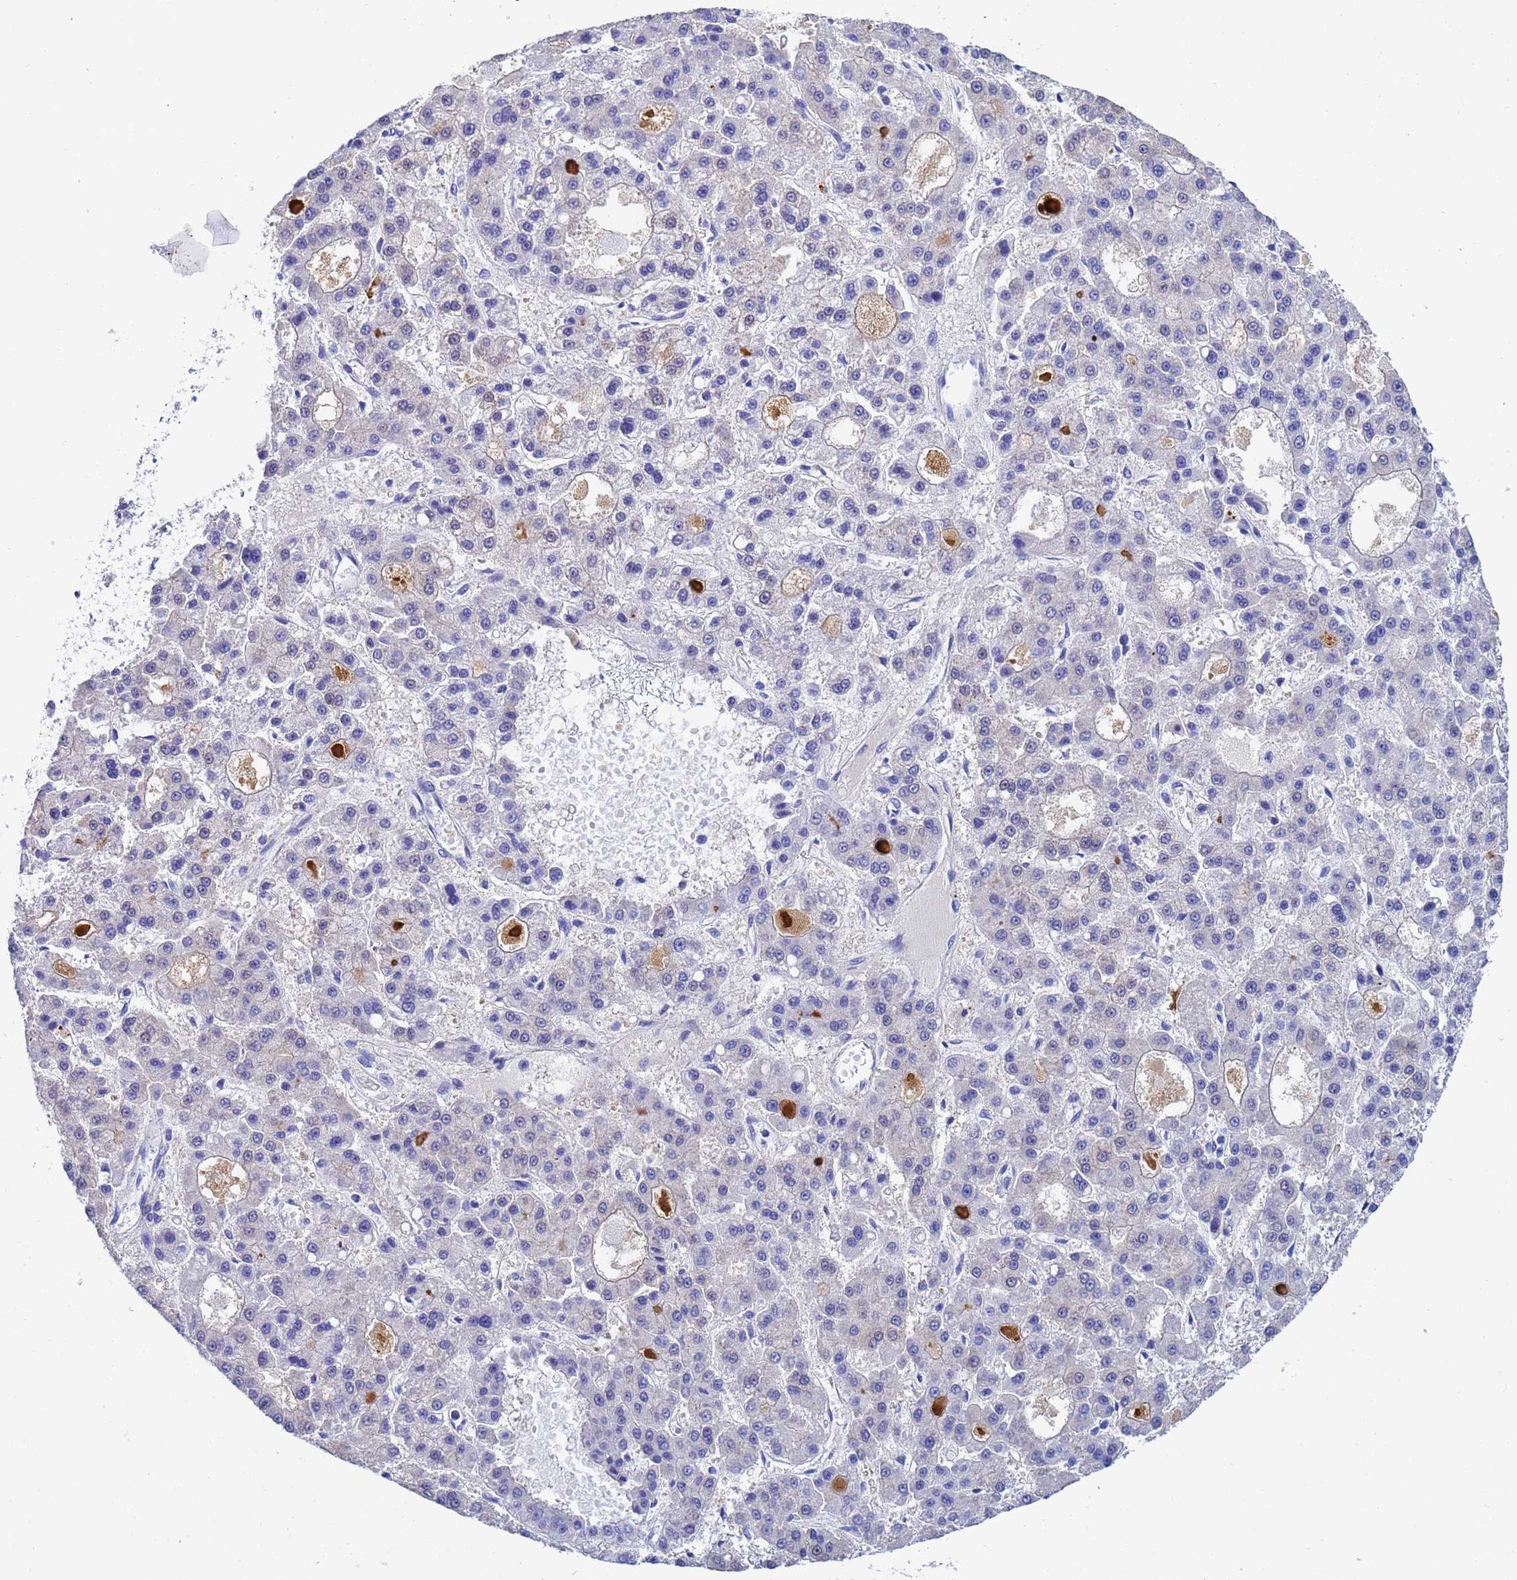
{"staining": {"intensity": "negative", "quantity": "none", "location": "none"}, "tissue": "liver cancer", "cell_type": "Tumor cells", "image_type": "cancer", "snomed": [{"axis": "morphology", "description": "Carcinoma, Hepatocellular, NOS"}, {"axis": "topography", "description": "Liver"}], "caption": "This is a image of IHC staining of hepatocellular carcinoma (liver), which shows no expression in tumor cells.", "gene": "CST4", "patient": {"sex": "male", "age": 70}}